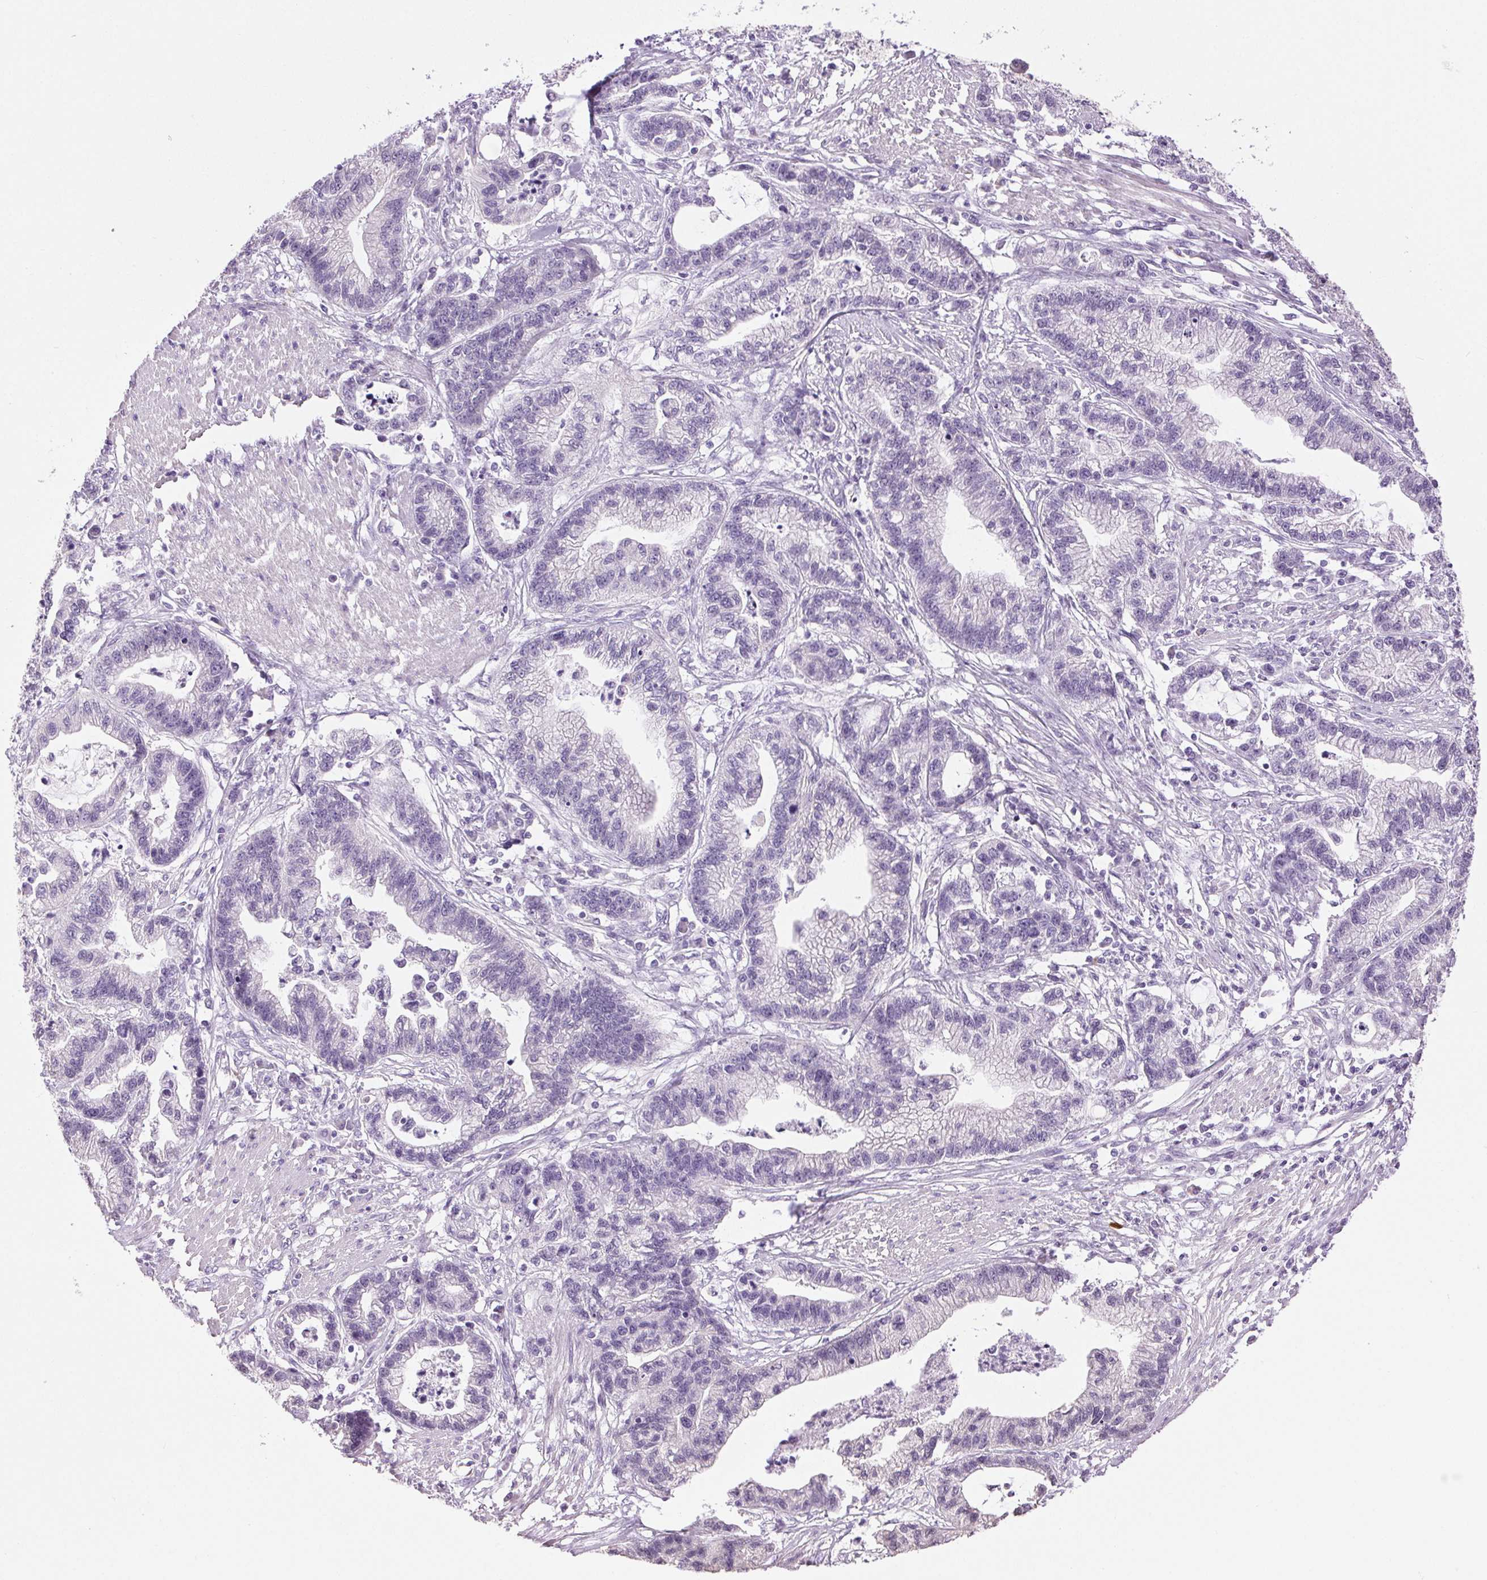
{"staining": {"intensity": "negative", "quantity": "none", "location": "none"}, "tissue": "stomach cancer", "cell_type": "Tumor cells", "image_type": "cancer", "snomed": [{"axis": "morphology", "description": "Adenocarcinoma, NOS"}, {"axis": "topography", "description": "Stomach"}], "caption": "DAB immunohistochemical staining of stomach cancer reveals no significant positivity in tumor cells.", "gene": "CLDN10", "patient": {"sex": "male", "age": 83}}